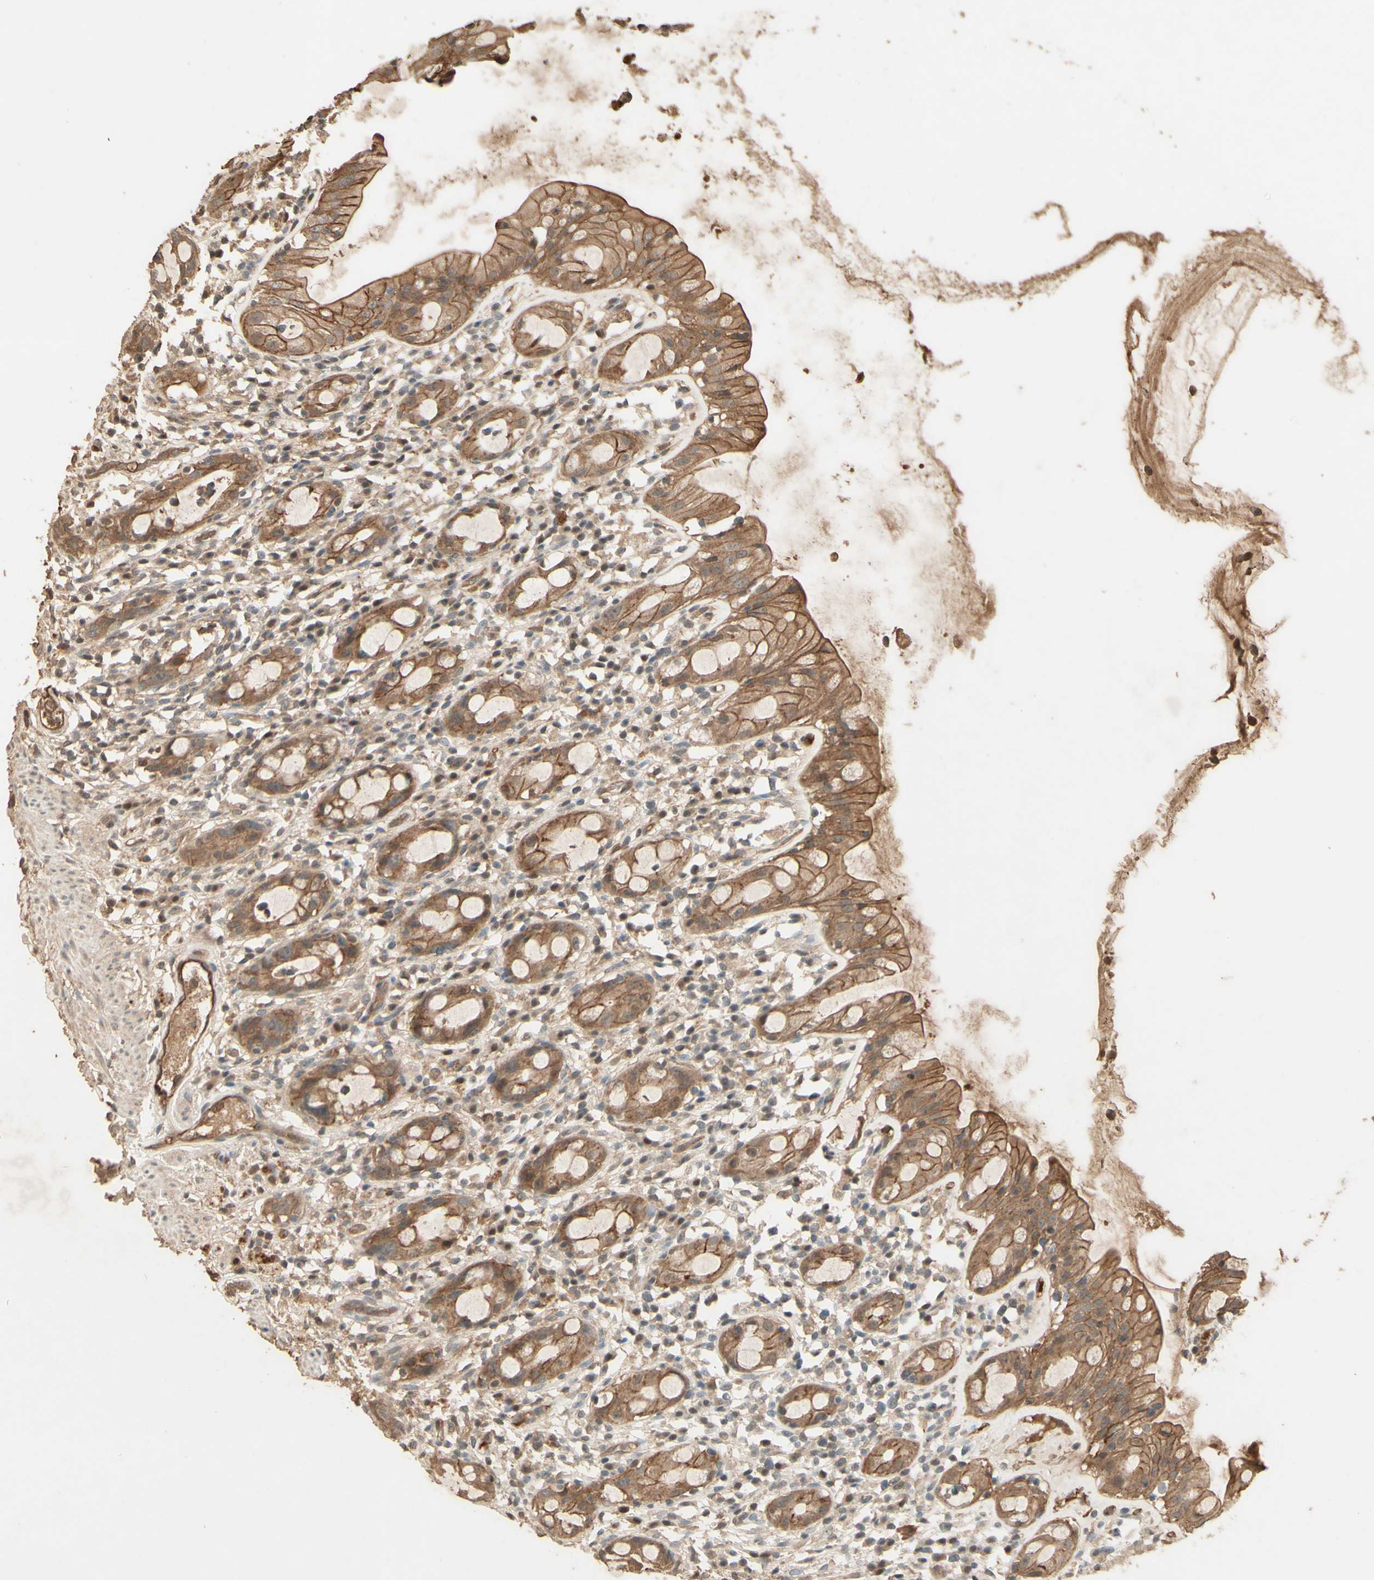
{"staining": {"intensity": "moderate", "quantity": ">75%", "location": "cytoplasmic/membranous"}, "tissue": "rectum", "cell_type": "Glandular cells", "image_type": "normal", "snomed": [{"axis": "morphology", "description": "Normal tissue, NOS"}, {"axis": "topography", "description": "Rectum"}], "caption": "A histopathology image showing moderate cytoplasmic/membranous staining in about >75% of glandular cells in normal rectum, as visualized by brown immunohistochemical staining.", "gene": "SMAD9", "patient": {"sex": "male", "age": 44}}